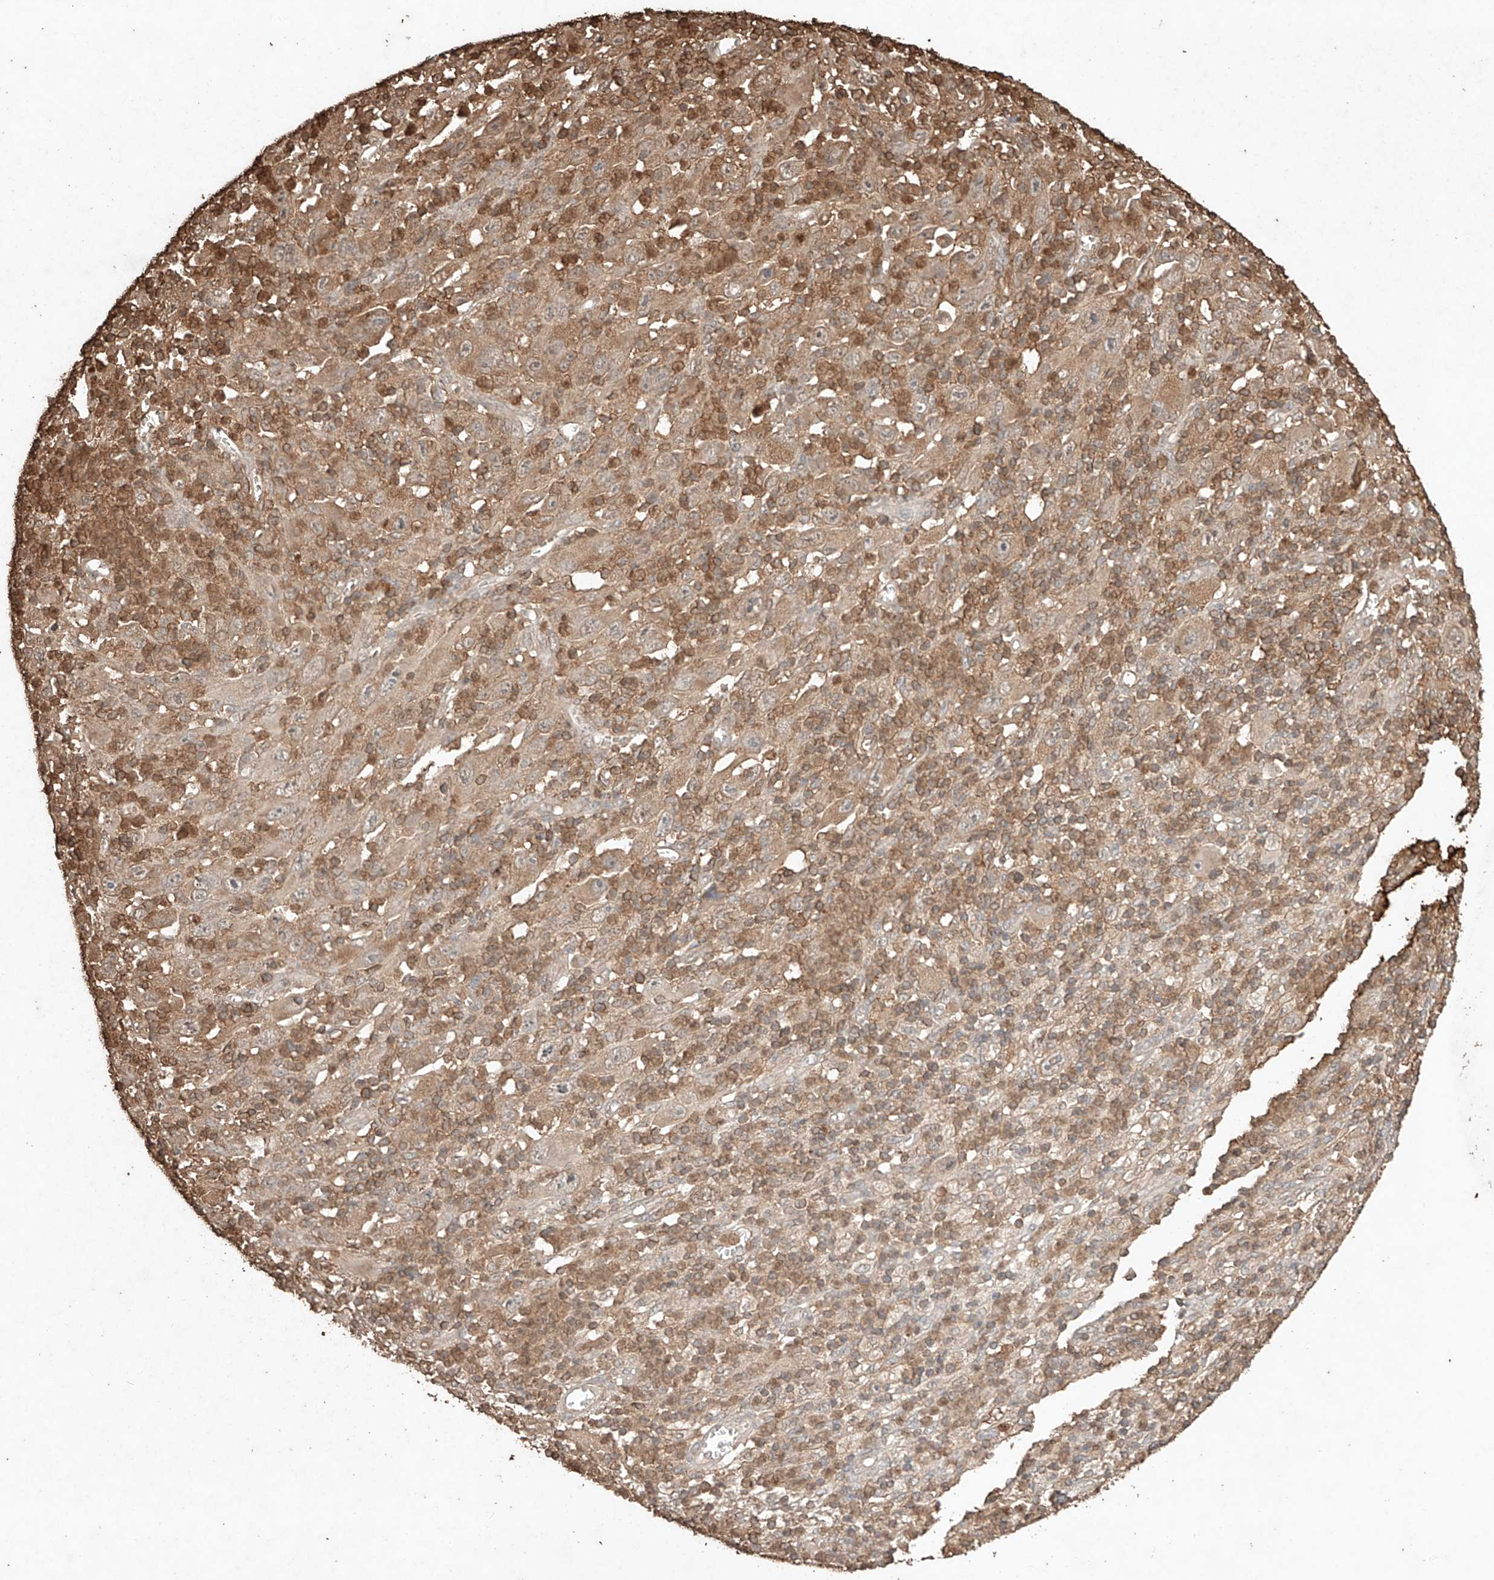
{"staining": {"intensity": "weak", "quantity": "25%-75%", "location": "cytoplasmic/membranous"}, "tissue": "melanoma", "cell_type": "Tumor cells", "image_type": "cancer", "snomed": [{"axis": "morphology", "description": "Malignant melanoma, Metastatic site"}, {"axis": "topography", "description": "Skin"}], "caption": "The photomicrograph demonstrates staining of malignant melanoma (metastatic site), revealing weak cytoplasmic/membranous protein expression (brown color) within tumor cells.", "gene": "M6PR", "patient": {"sex": "female", "age": 56}}